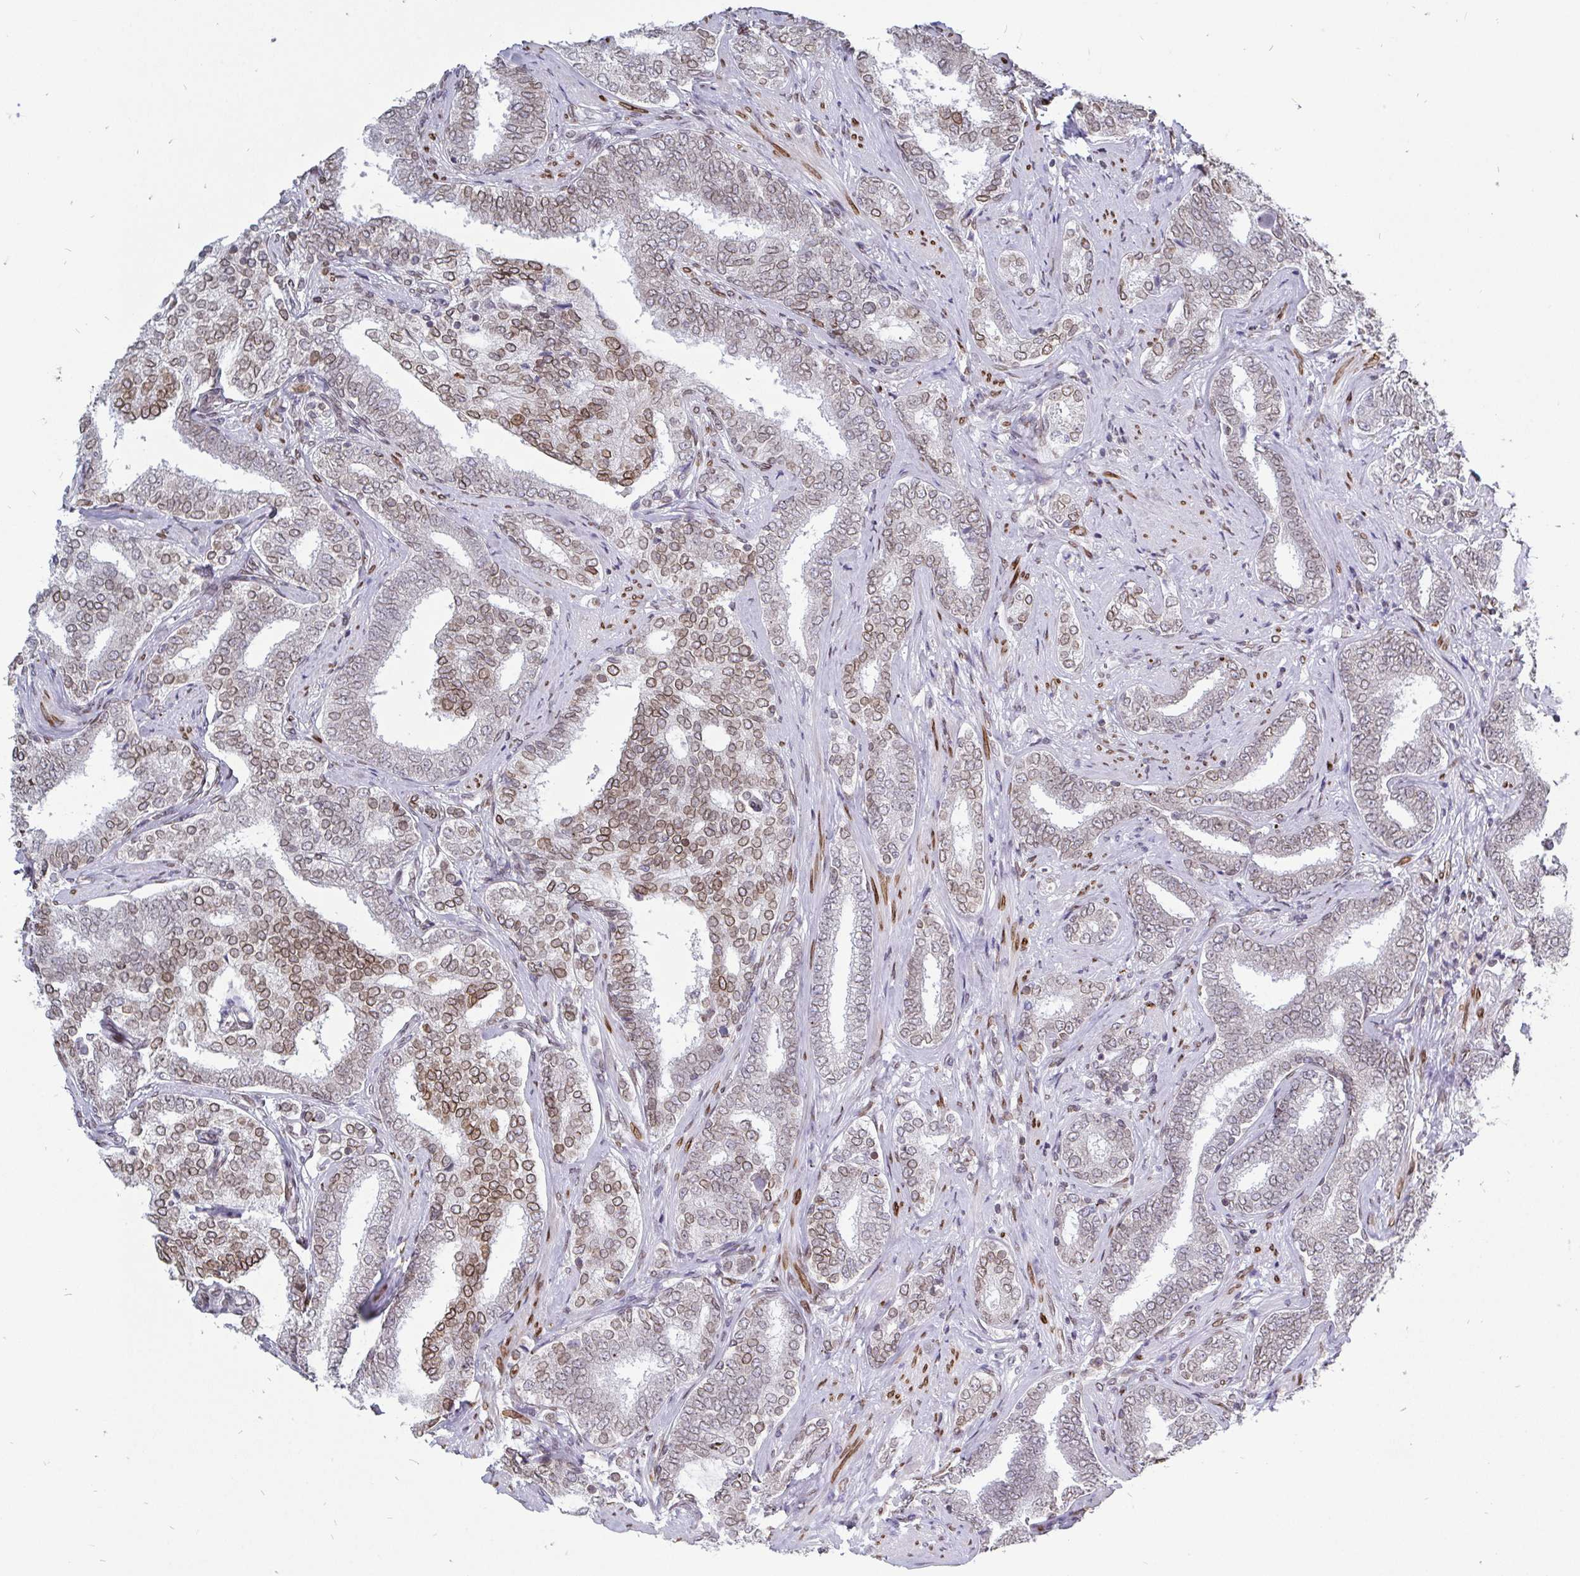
{"staining": {"intensity": "moderate", "quantity": "<25%", "location": "cytoplasmic/membranous,nuclear"}, "tissue": "prostate cancer", "cell_type": "Tumor cells", "image_type": "cancer", "snomed": [{"axis": "morphology", "description": "Adenocarcinoma, High grade"}, {"axis": "topography", "description": "Prostate"}], "caption": "Protein staining of high-grade adenocarcinoma (prostate) tissue reveals moderate cytoplasmic/membranous and nuclear staining in about <25% of tumor cells.", "gene": "EMD", "patient": {"sex": "male", "age": 72}}